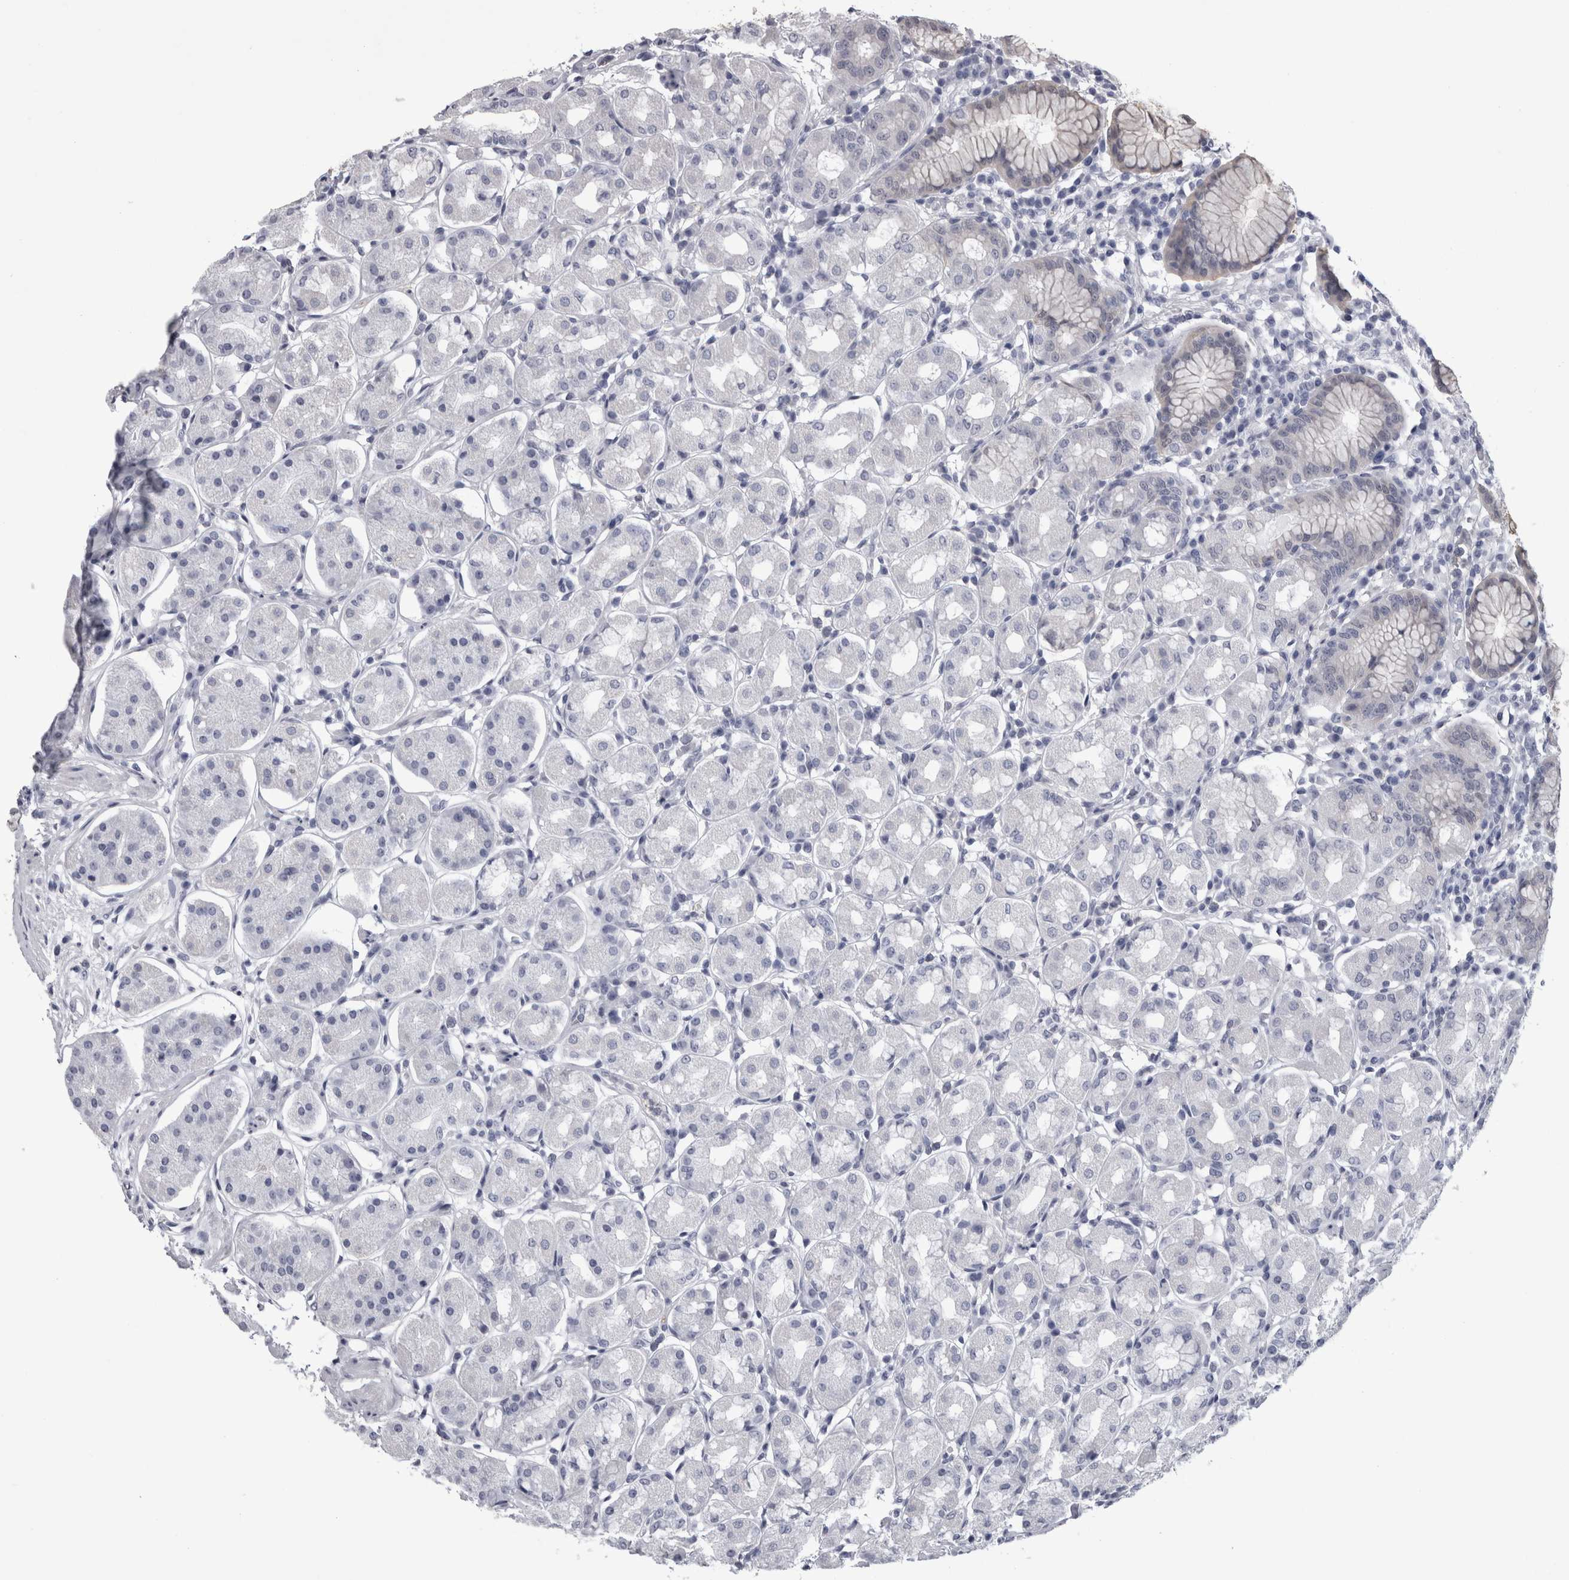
{"staining": {"intensity": "negative", "quantity": "none", "location": "none"}, "tissue": "stomach", "cell_type": "Glandular cells", "image_type": "normal", "snomed": [{"axis": "morphology", "description": "Normal tissue, NOS"}, {"axis": "topography", "description": "Stomach"}, {"axis": "topography", "description": "Stomach, lower"}], "caption": "A micrograph of stomach stained for a protein reveals no brown staining in glandular cells.", "gene": "ALDH8A1", "patient": {"sex": "female", "age": 56}}